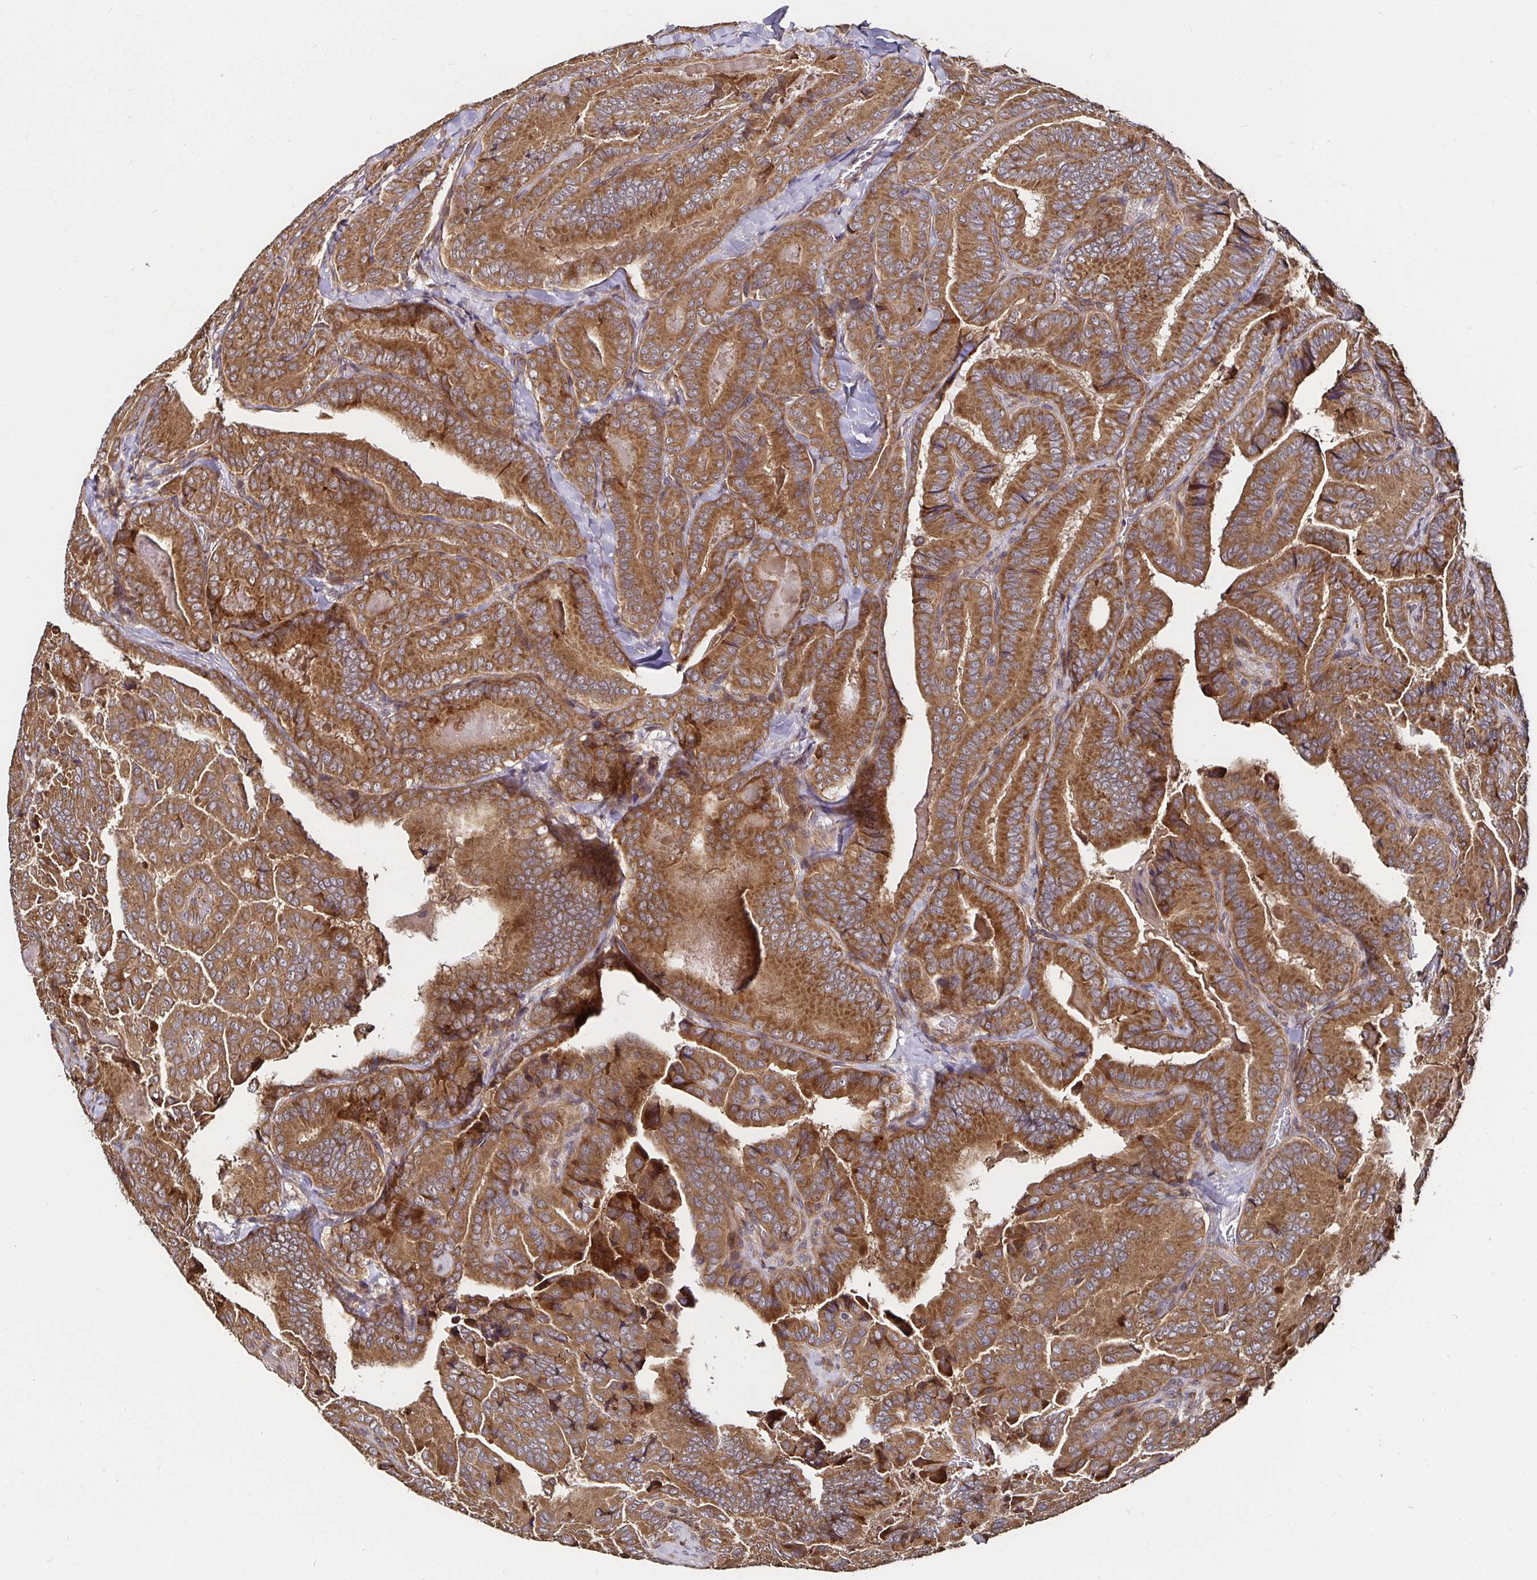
{"staining": {"intensity": "moderate", "quantity": ">75%", "location": "cytoplasmic/membranous"}, "tissue": "thyroid cancer", "cell_type": "Tumor cells", "image_type": "cancer", "snomed": [{"axis": "morphology", "description": "Papillary adenocarcinoma, NOS"}, {"axis": "topography", "description": "Thyroid gland"}], "caption": "Thyroid cancer stained with DAB (3,3'-diaminobenzidine) immunohistochemistry displays medium levels of moderate cytoplasmic/membranous staining in approximately >75% of tumor cells.", "gene": "MLST8", "patient": {"sex": "male", "age": 61}}